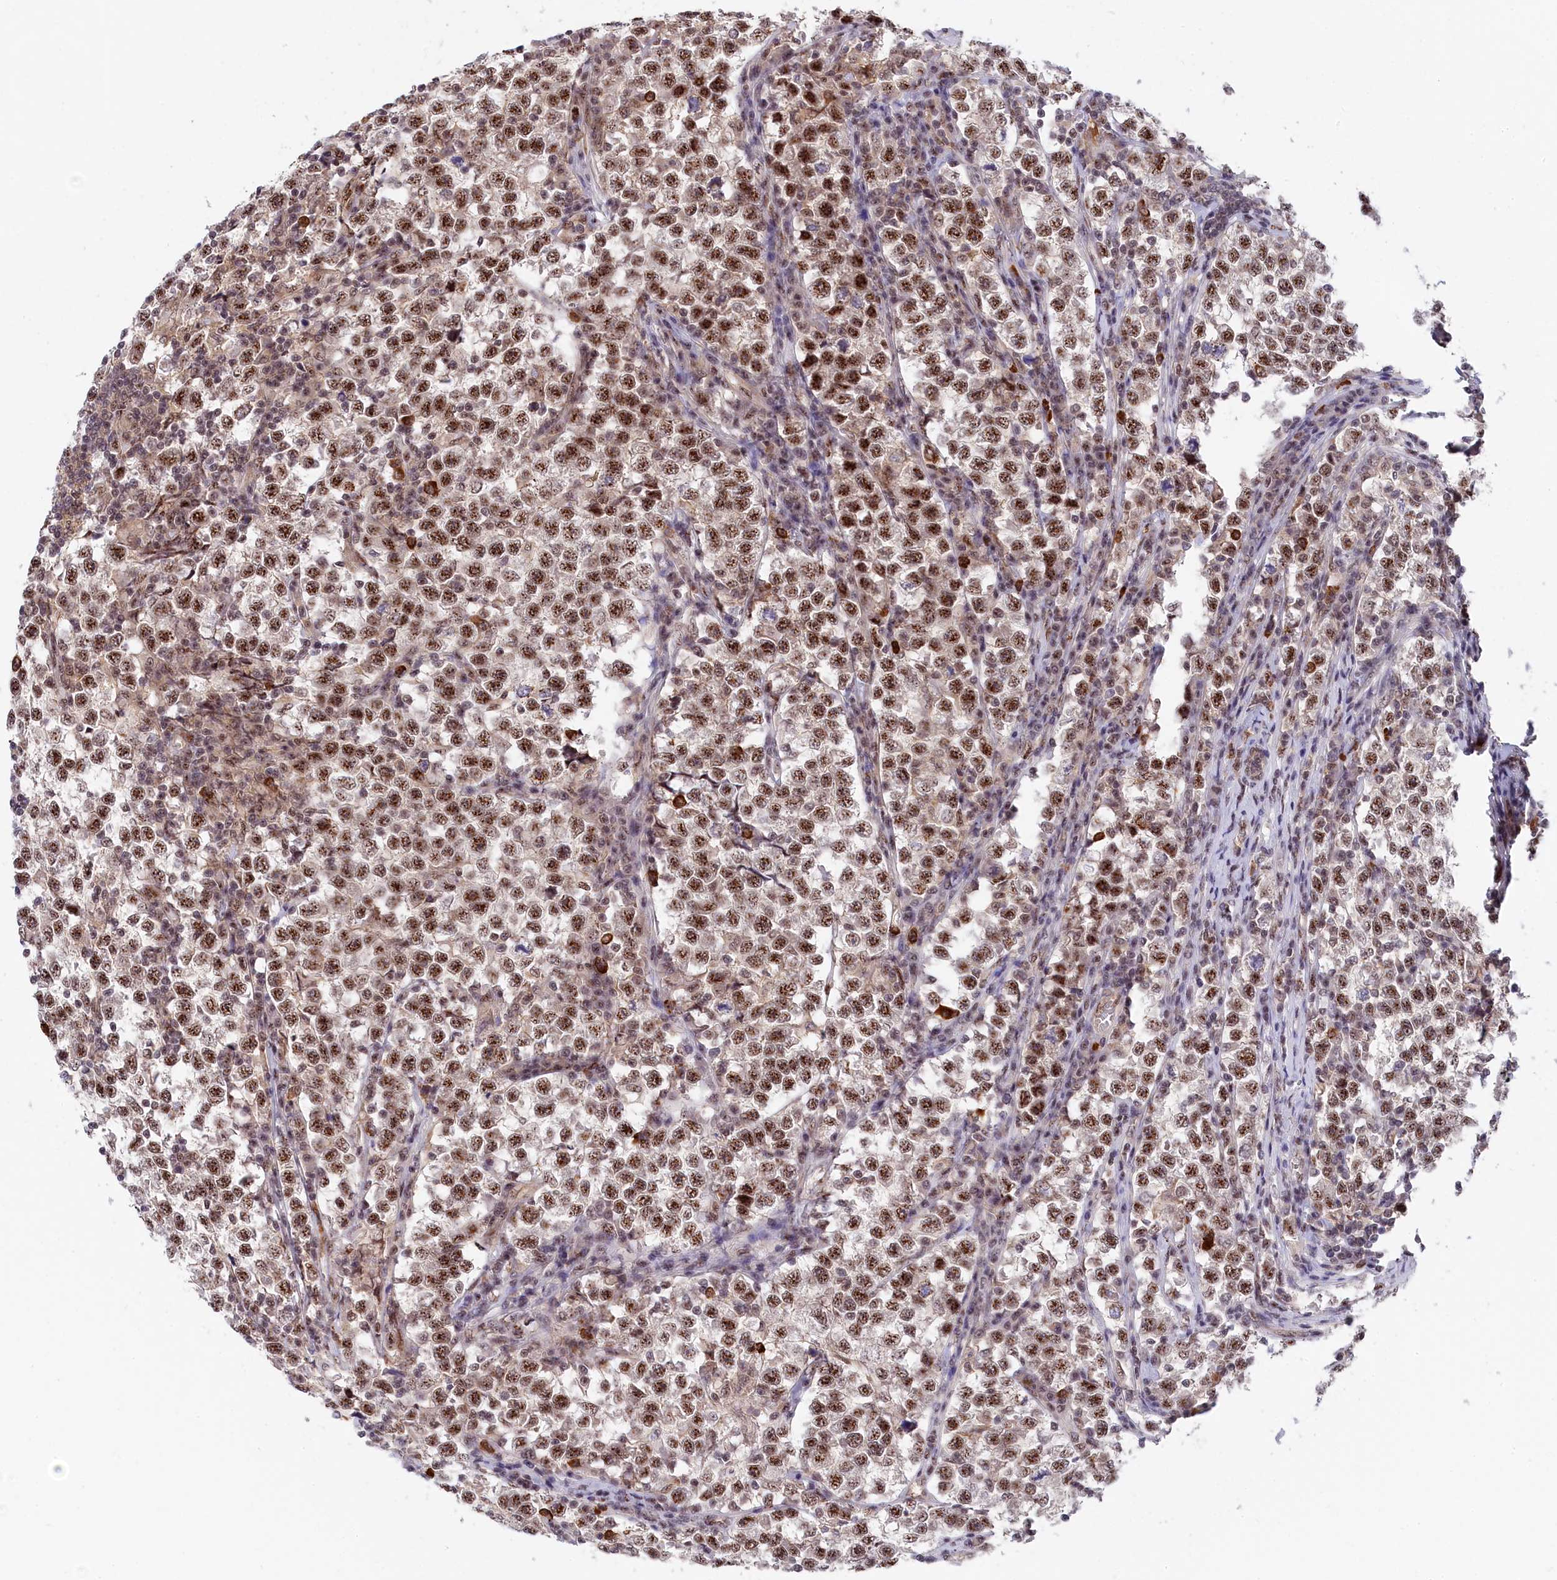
{"staining": {"intensity": "moderate", "quantity": ">75%", "location": "nuclear"}, "tissue": "testis cancer", "cell_type": "Tumor cells", "image_type": "cancer", "snomed": [{"axis": "morphology", "description": "Normal tissue, NOS"}, {"axis": "morphology", "description": "Seminoma, NOS"}, {"axis": "topography", "description": "Testis"}], "caption": "Seminoma (testis) stained with DAB immunohistochemistry (IHC) displays medium levels of moderate nuclear positivity in about >75% of tumor cells.", "gene": "TAB1", "patient": {"sex": "male", "age": 43}}